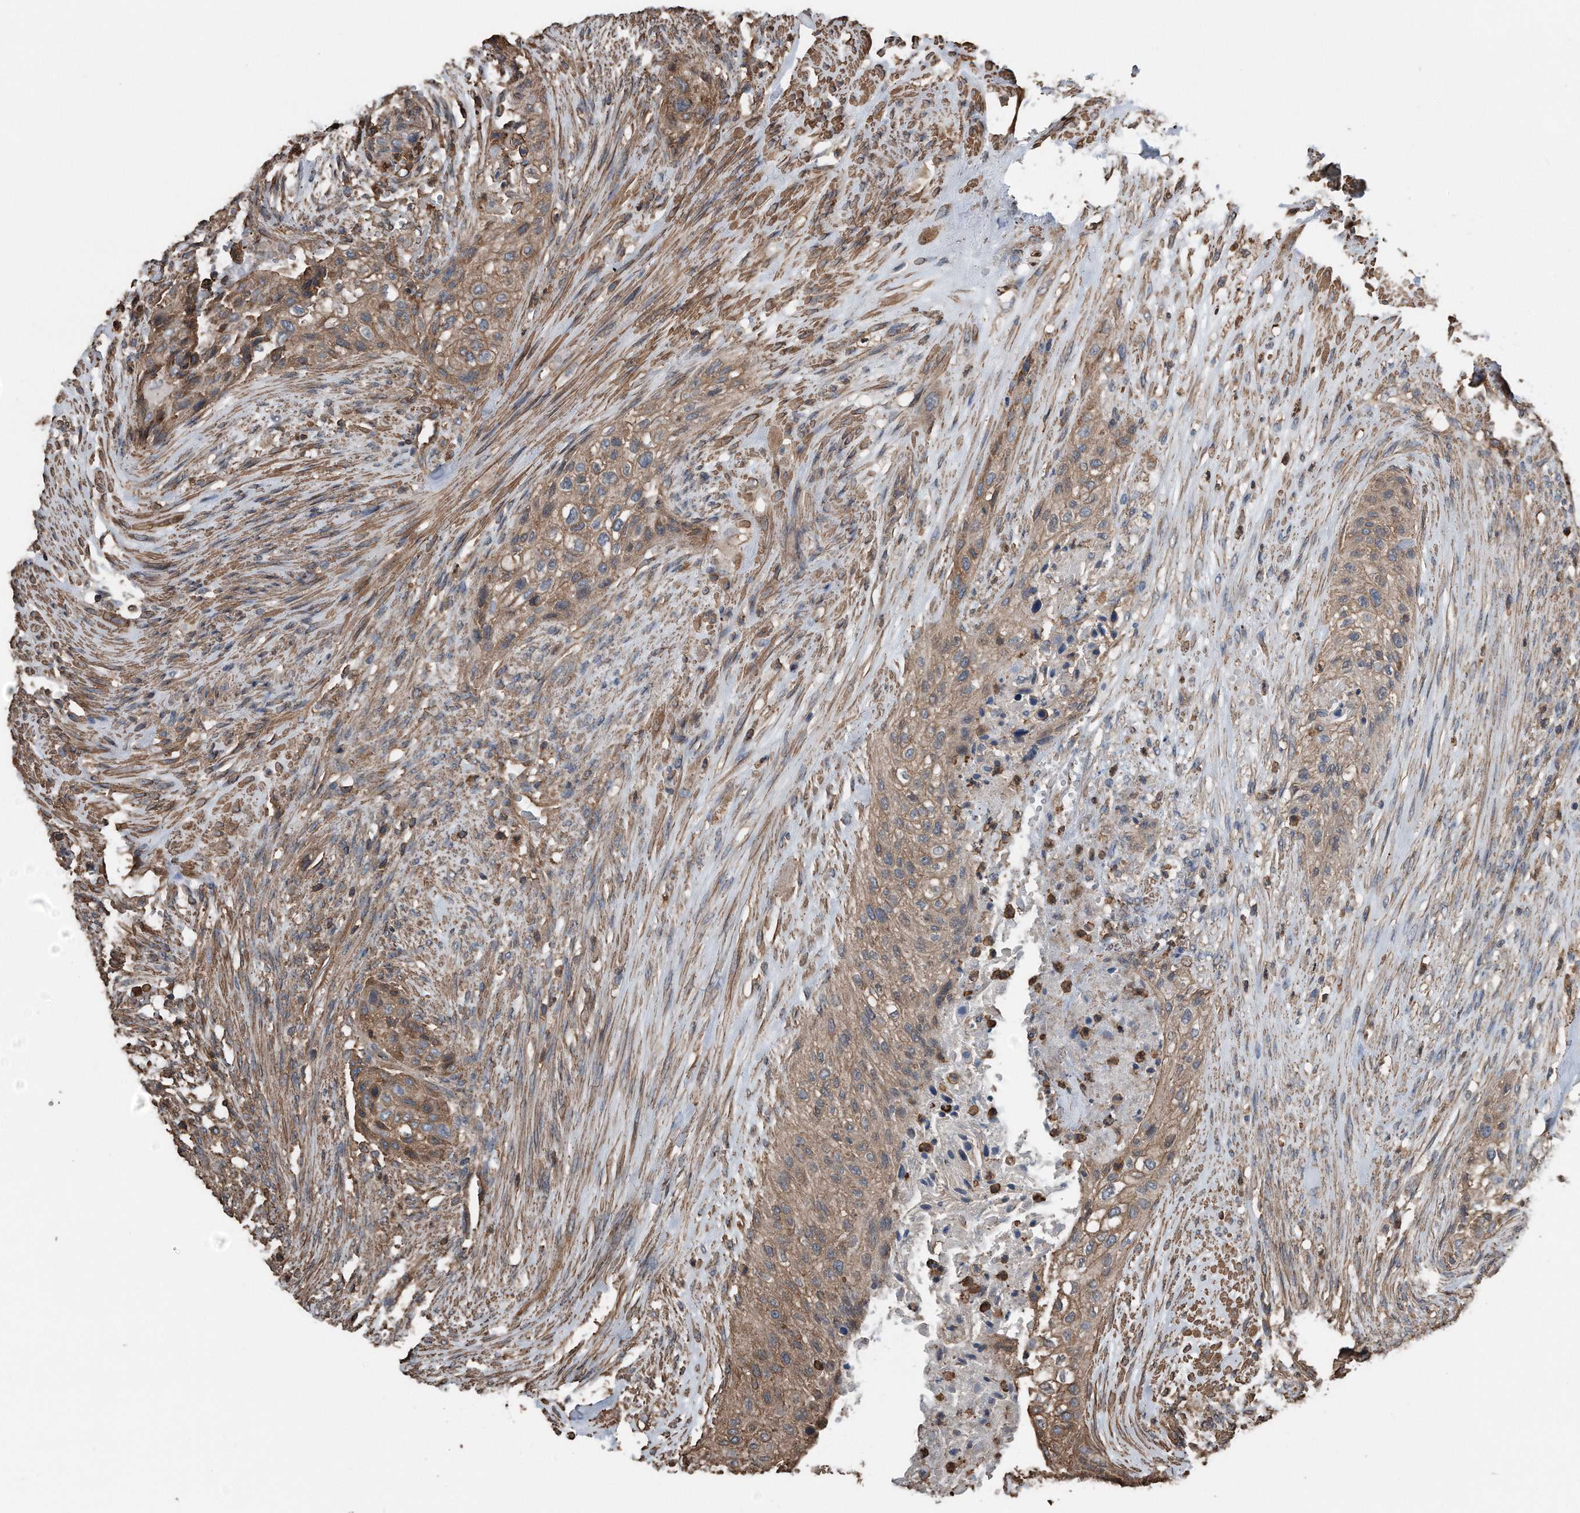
{"staining": {"intensity": "moderate", "quantity": ">75%", "location": "cytoplasmic/membranous"}, "tissue": "urothelial cancer", "cell_type": "Tumor cells", "image_type": "cancer", "snomed": [{"axis": "morphology", "description": "Urothelial carcinoma, High grade"}, {"axis": "topography", "description": "Urinary bladder"}], "caption": "IHC image of human urothelial cancer stained for a protein (brown), which demonstrates medium levels of moderate cytoplasmic/membranous positivity in approximately >75% of tumor cells.", "gene": "RSPO3", "patient": {"sex": "male", "age": 35}}